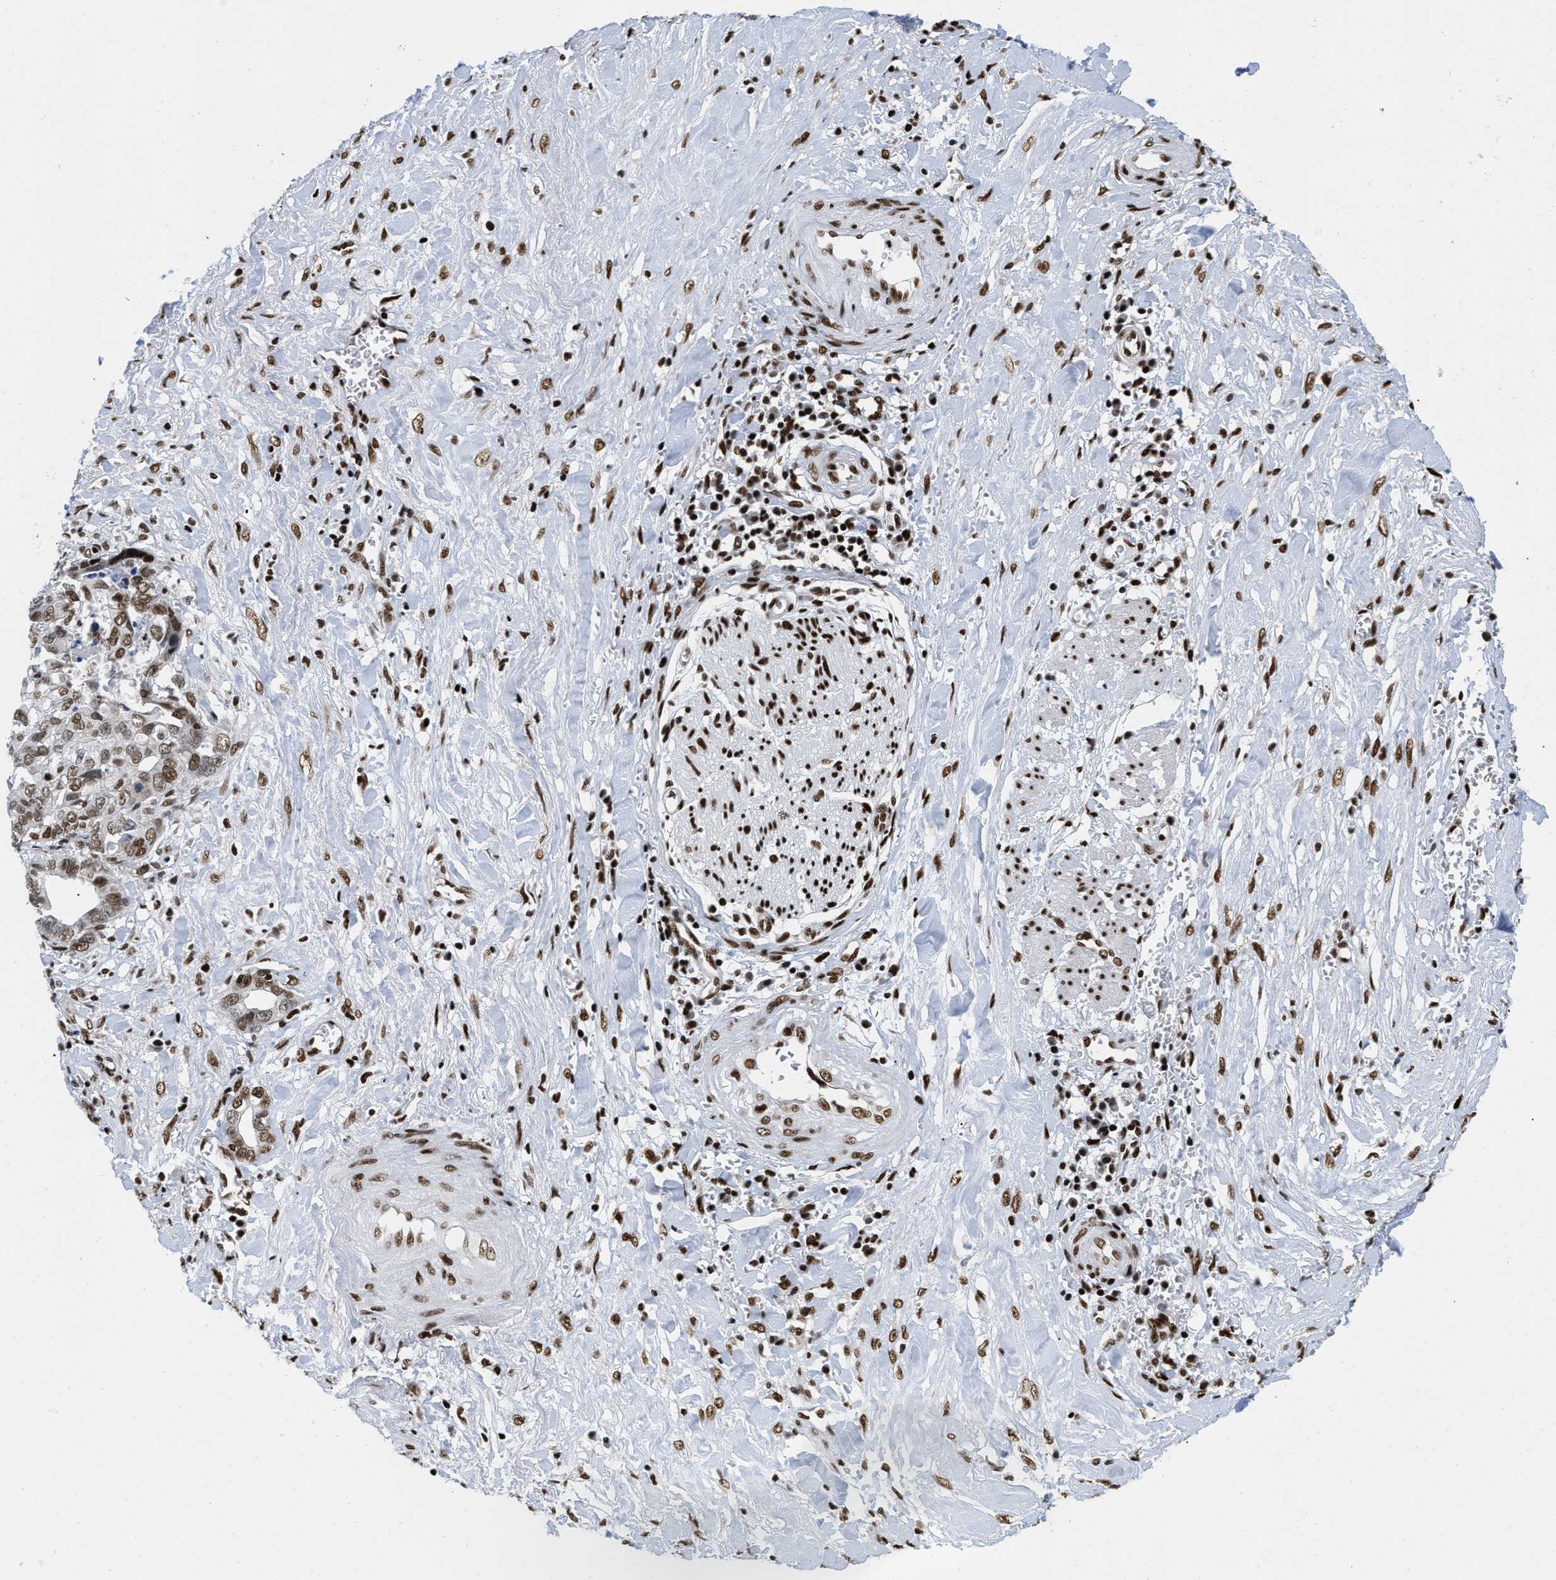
{"staining": {"intensity": "moderate", "quantity": ">75%", "location": "nuclear"}, "tissue": "liver cancer", "cell_type": "Tumor cells", "image_type": "cancer", "snomed": [{"axis": "morphology", "description": "Cholangiocarcinoma"}, {"axis": "topography", "description": "Liver"}], "caption": "Cholangiocarcinoma (liver) tissue demonstrates moderate nuclear staining in about >75% of tumor cells, visualized by immunohistochemistry.", "gene": "CREB1", "patient": {"sex": "female", "age": 79}}